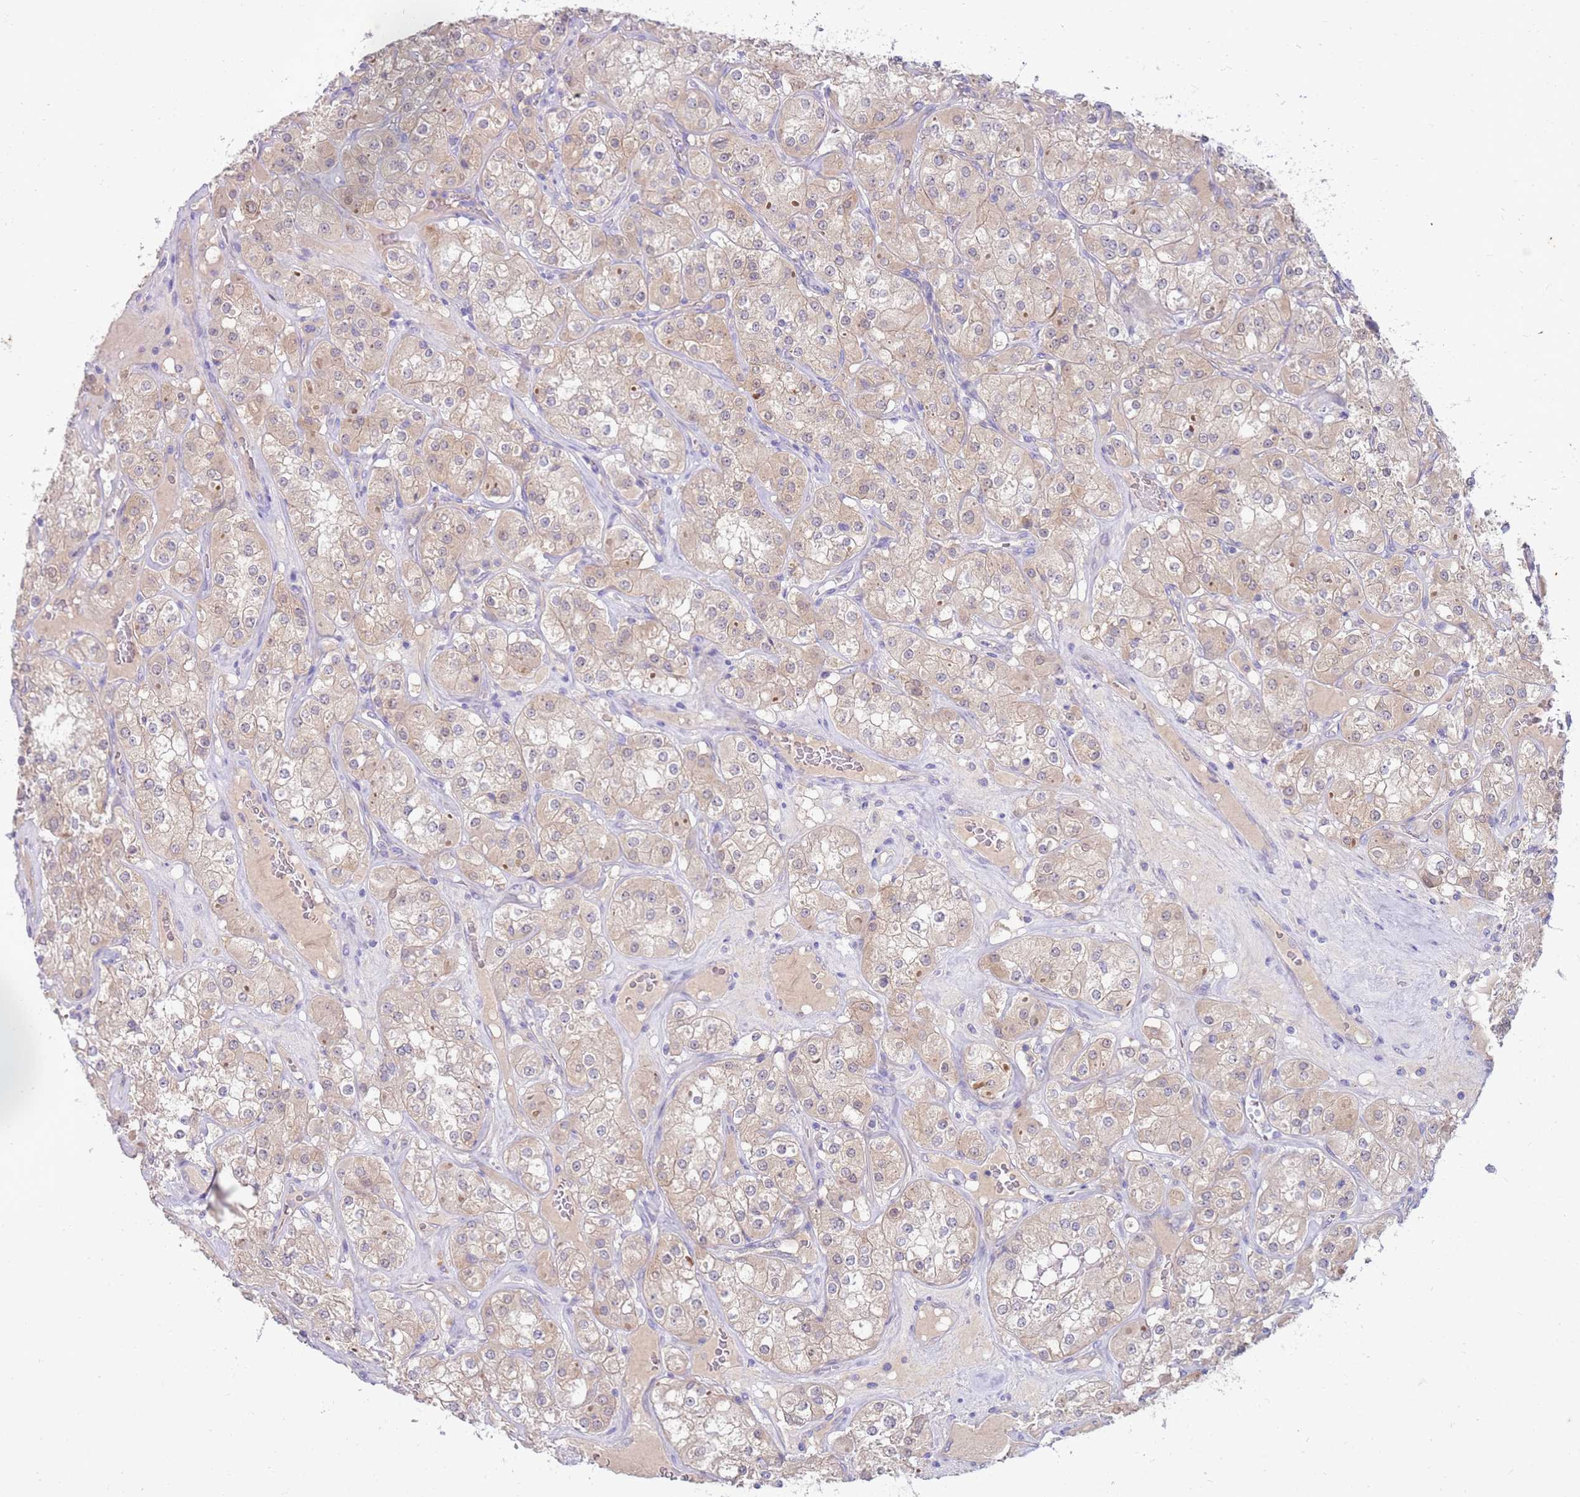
{"staining": {"intensity": "weak", "quantity": "<25%", "location": "cytoplasmic/membranous"}, "tissue": "renal cancer", "cell_type": "Tumor cells", "image_type": "cancer", "snomed": [{"axis": "morphology", "description": "Adenocarcinoma, NOS"}, {"axis": "topography", "description": "Kidney"}], "caption": "Immunohistochemical staining of human renal adenocarcinoma reveals no significant expression in tumor cells.", "gene": "SLC44A4", "patient": {"sex": "male", "age": 77}}